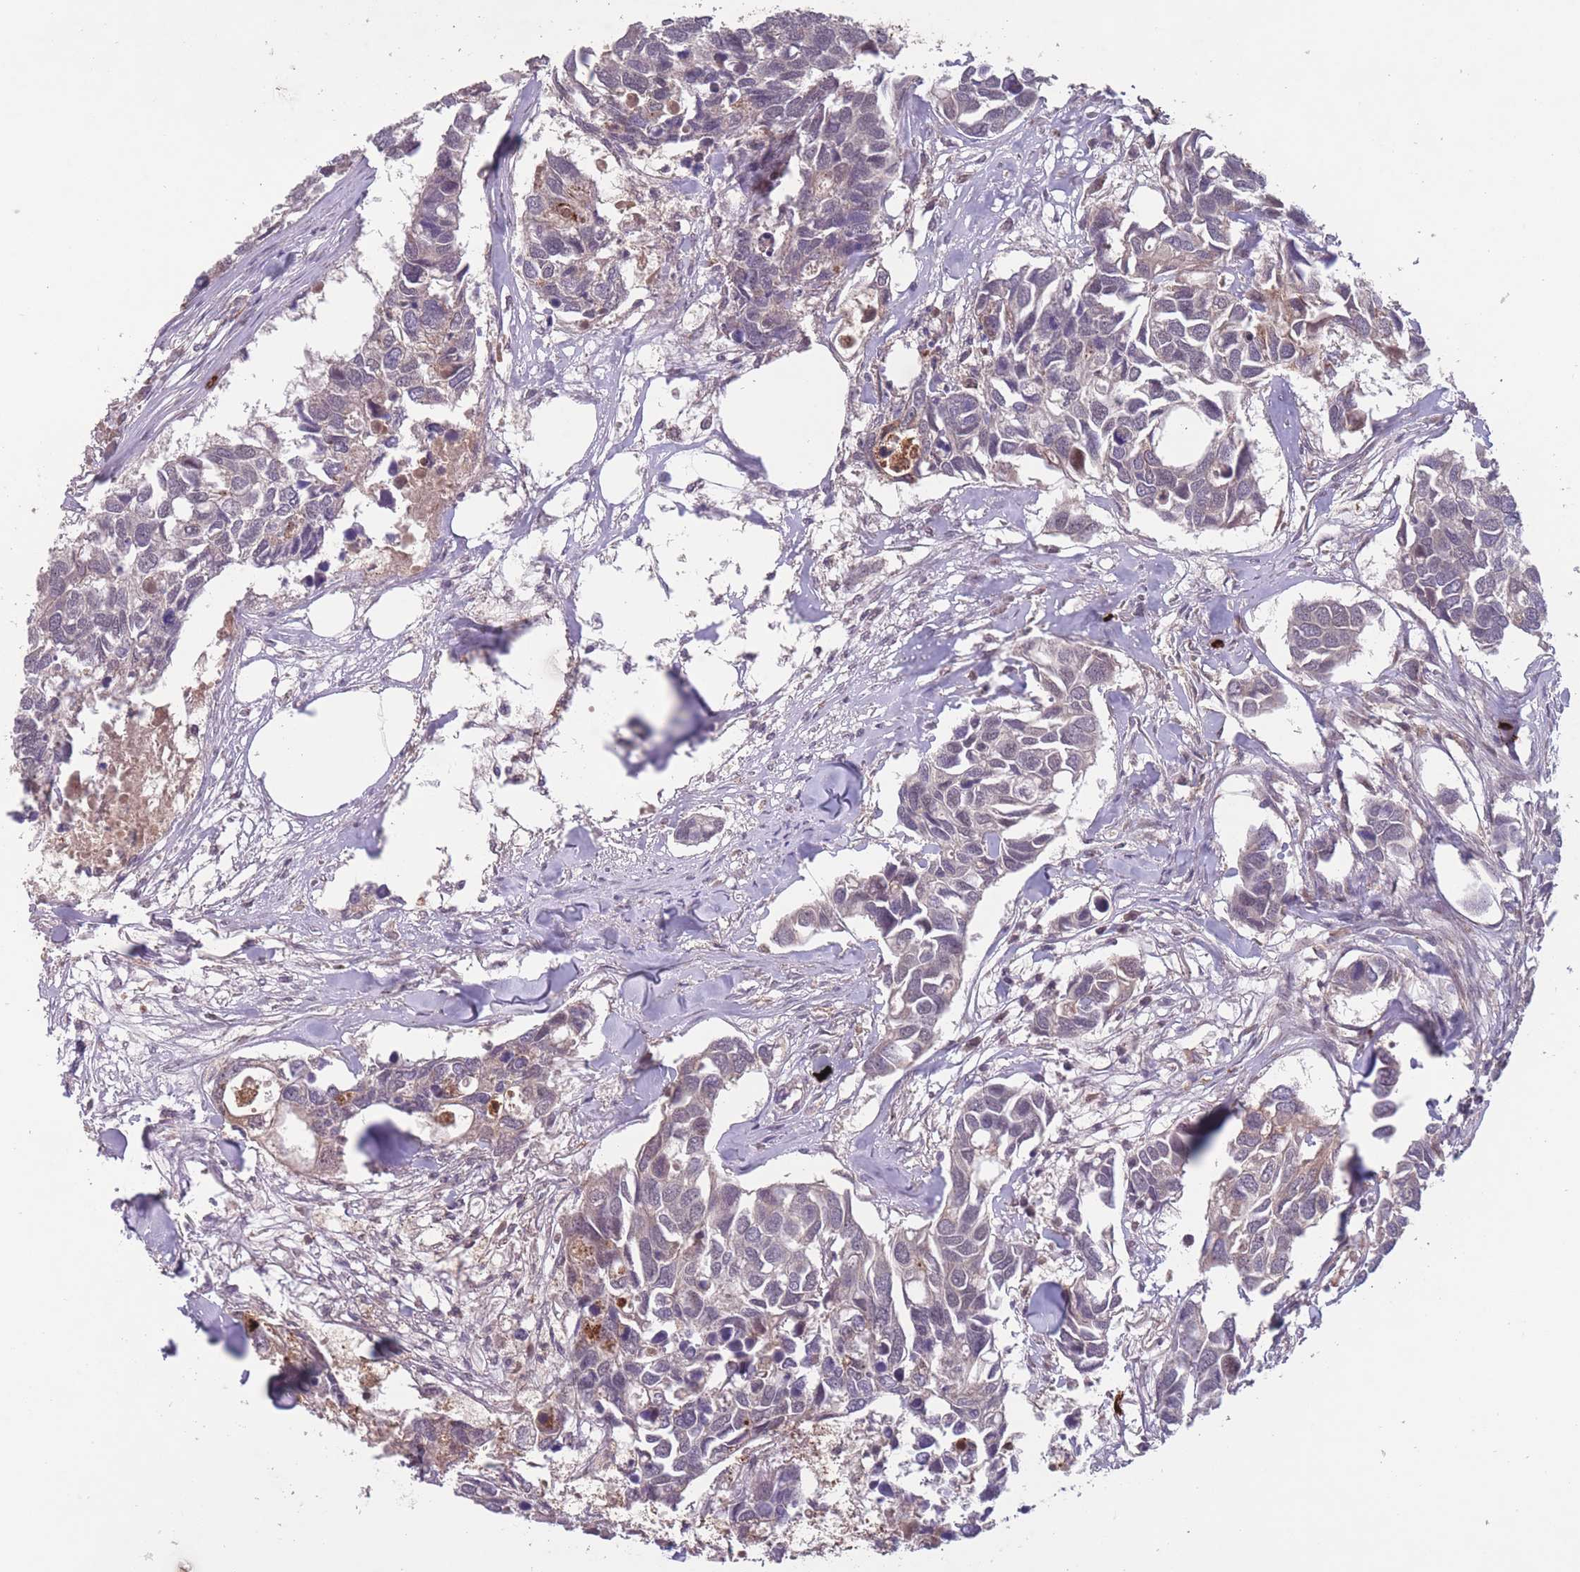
{"staining": {"intensity": "moderate", "quantity": "<25%", "location": "nuclear"}, "tissue": "breast cancer", "cell_type": "Tumor cells", "image_type": "cancer", "snomed": [{"axis": "morphology", "description": "Duct carcinoma"}, {"axis": "topography", "description": "Breast"}], "caption": "Protein expression analysis of human breast infiltrating ductal carcinoma reveals moderate nuclear staining in approximately <25% of tumor cells. The staining is performed using DAB brown chromogen to label protein expression. The nuclei are counter-stained blue using hematoxylin.", "gene": "SECTM1", "patient": {"sex": "female", "age": 83}}